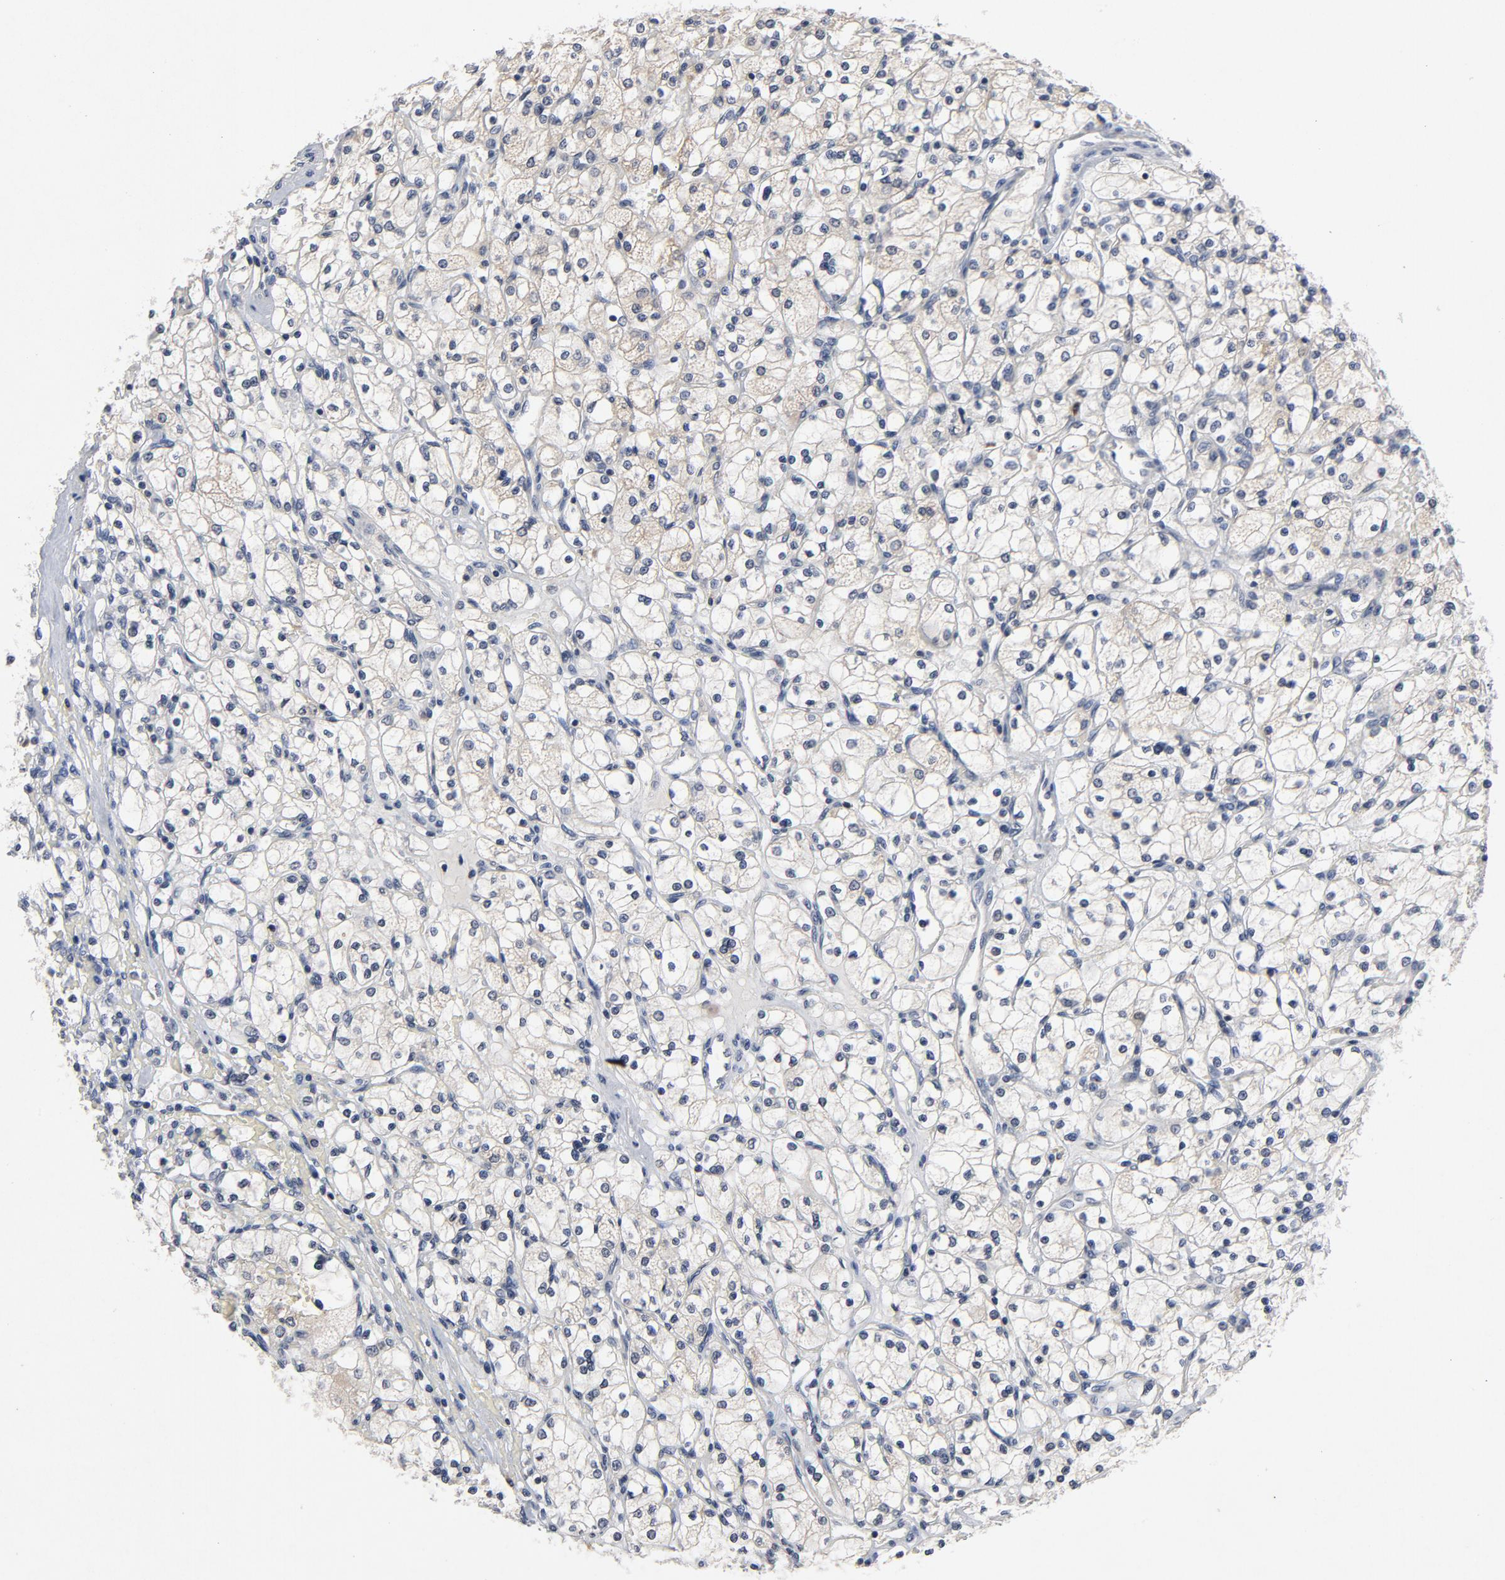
{"staining": {"intensity": "negative", "quantity": "none", "location": "none"}, "tissue": "renal cancer", "cell_type": "Tumor cells", "image_type": "cancer", "snomed": [{"axis": "morphology", "description": "Adenocarcinoma, NOS"}, {"axis": "topography", "description": "Kidney"}], "caption": "Immunohistochemical staining of renal cancer demonstrates no significant staining in tumor cells.", "gene": "TCL1A", "patient": {"sex": "female", "age": 83}}